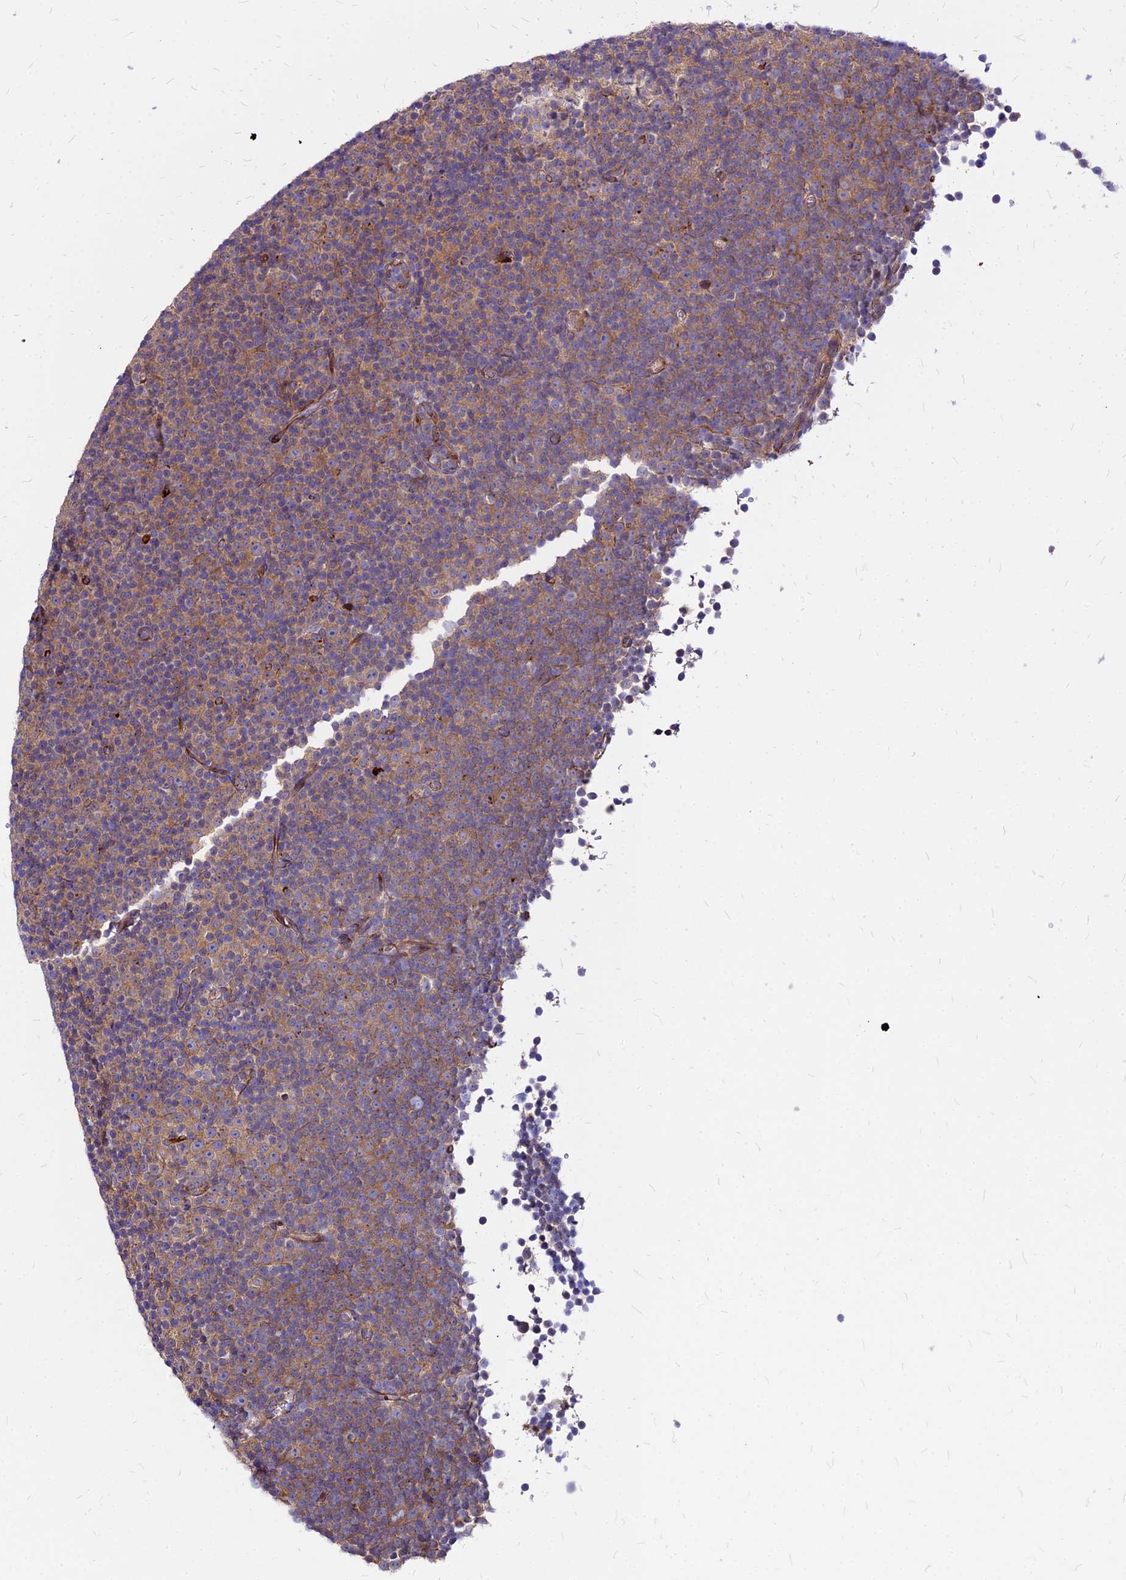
{"staining": {"intensity": "moderate", "quantity": "25%-75%", "location": "cytoplasmic/membranous"}, "tissue": "lymphoma", "cell_type": "Tumor cells", "image_type": "cancer", "snomed": [{"axis": "morphology", "description": "Malignant lymphoma, non-Hodgkin's type, Low grade"}, {"axis": "topography", "description": "Lymph node"}], "caption": "Tumor cells demonstrate medium levels of moderate cytoplasmic/membranous positivity in approximately 25%-75% of cells in human lymphoma. (brown staining indicates protein expression, while blue staining denotes nuclei).", "gene": "COMMD10", "patient": {"sex": "female", "age": 67}}